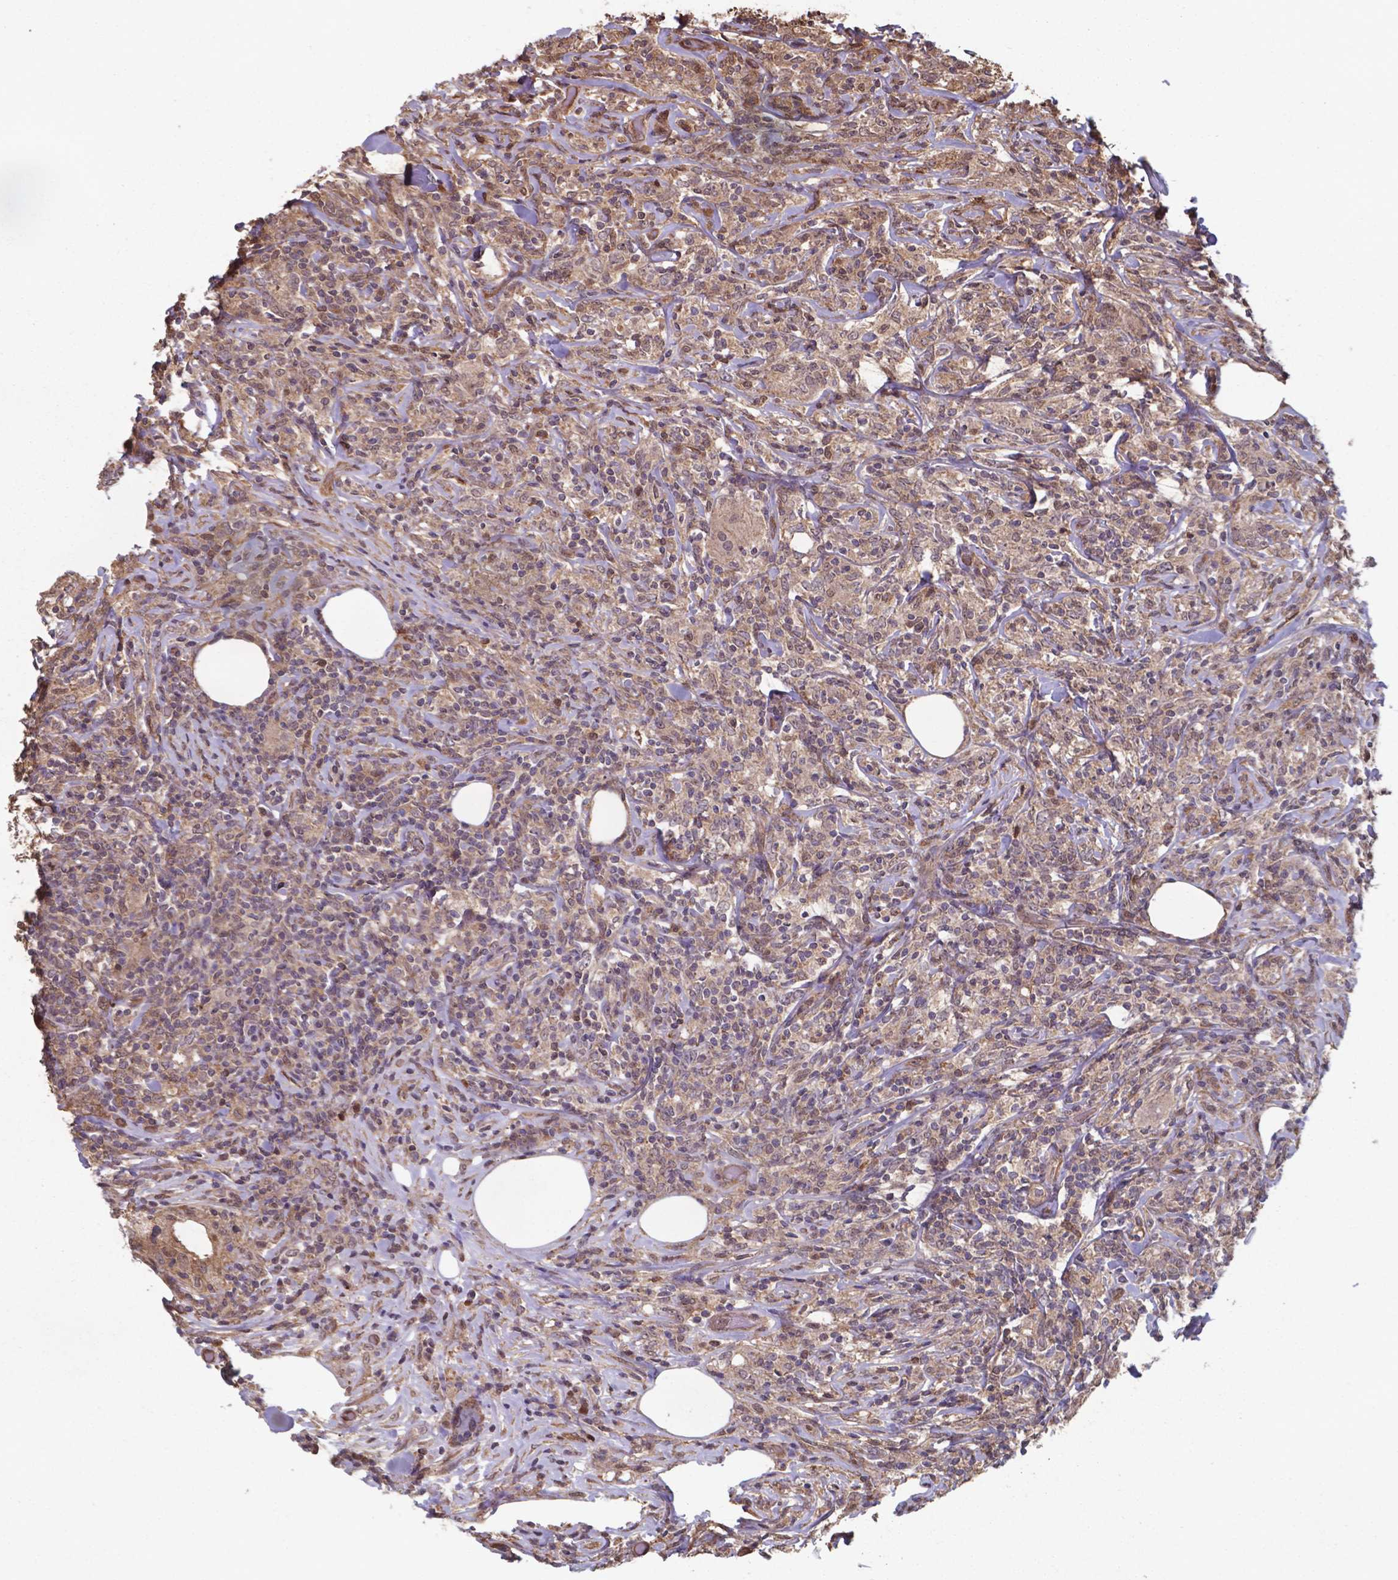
{"staining": {"intensity": "moderate", "quantity": ">75%", "location": "cytoplasmic/membranous,nuclear"}, "tissue": "lymphoma", "cell_type": "Tumor cells", "image_type": "cancer", "snomed": [{"axis": "morphology", "description": "Malignant lymphoma, non-Hodgkin's type, High grade"}, {"axis": "topography", "description": "Lymph node"}], "caption": "Moderate cytoplasmic/membranous and nuclear staining is seen in about >75% of tumor cells in malignant lymphoma, non-Hodgkin's type (high-grade).", "gene": "CHP2", "patient": {"sex": "female", "age": 84}}